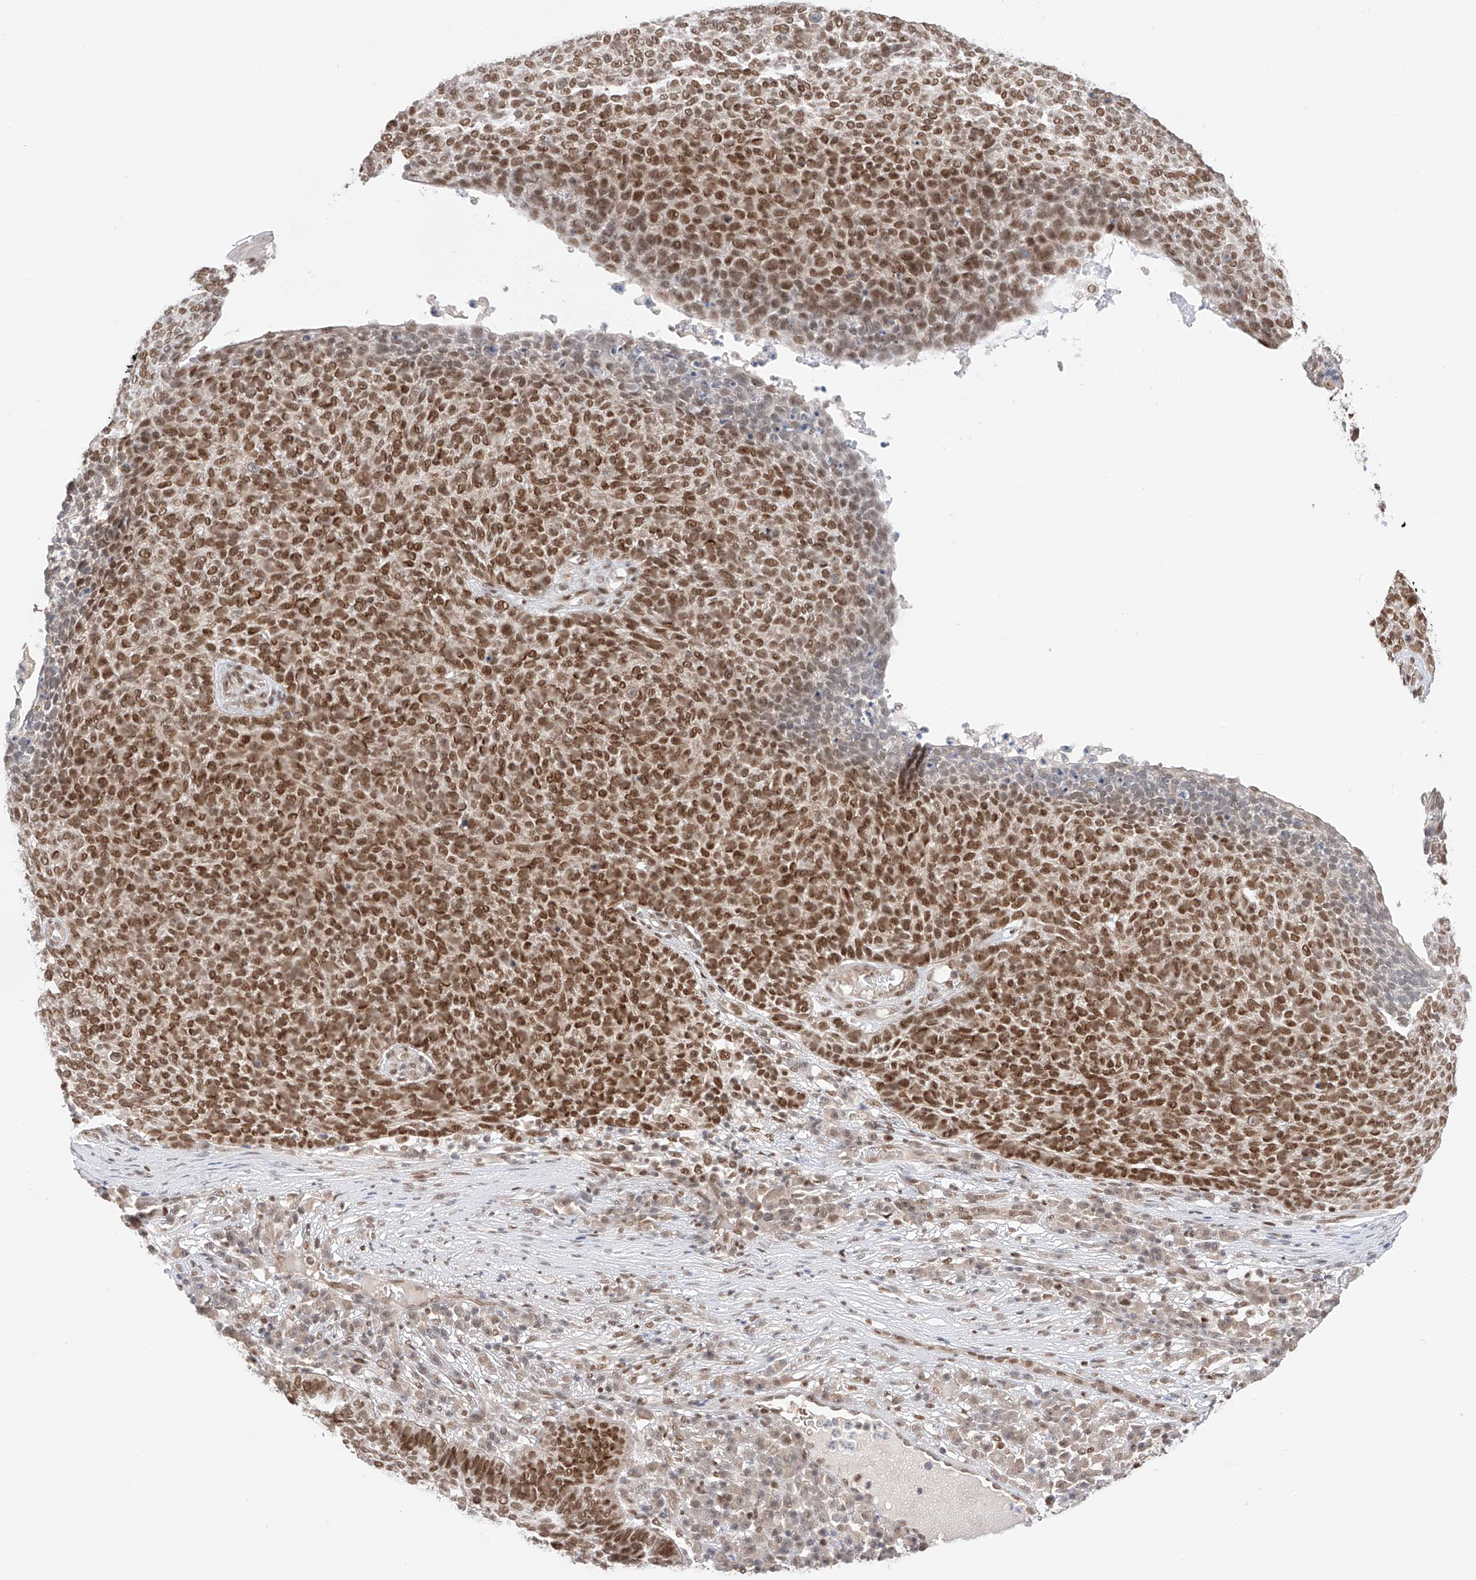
{"staining": {"intensity": "strong", "quantity": ">75%", "location": "nuclear"}, "tissue": "skin cancer", "cell_type": "Tumor cells", "image_type": "cancer", "snomed": [{"axis": "morphology", "description": "Squamous cell carcinoma, NOS"}, {"axis": "topography", "description": "Skin"}], "caption": "Skin cancer (squamous cell carcinoma) was stained to show a protein in brown. There is high levels of strong nuclear positivity in approximately >75% of tumor cells.", "gene": "POGK", "patient": {"sex": "female", "age": 90}}